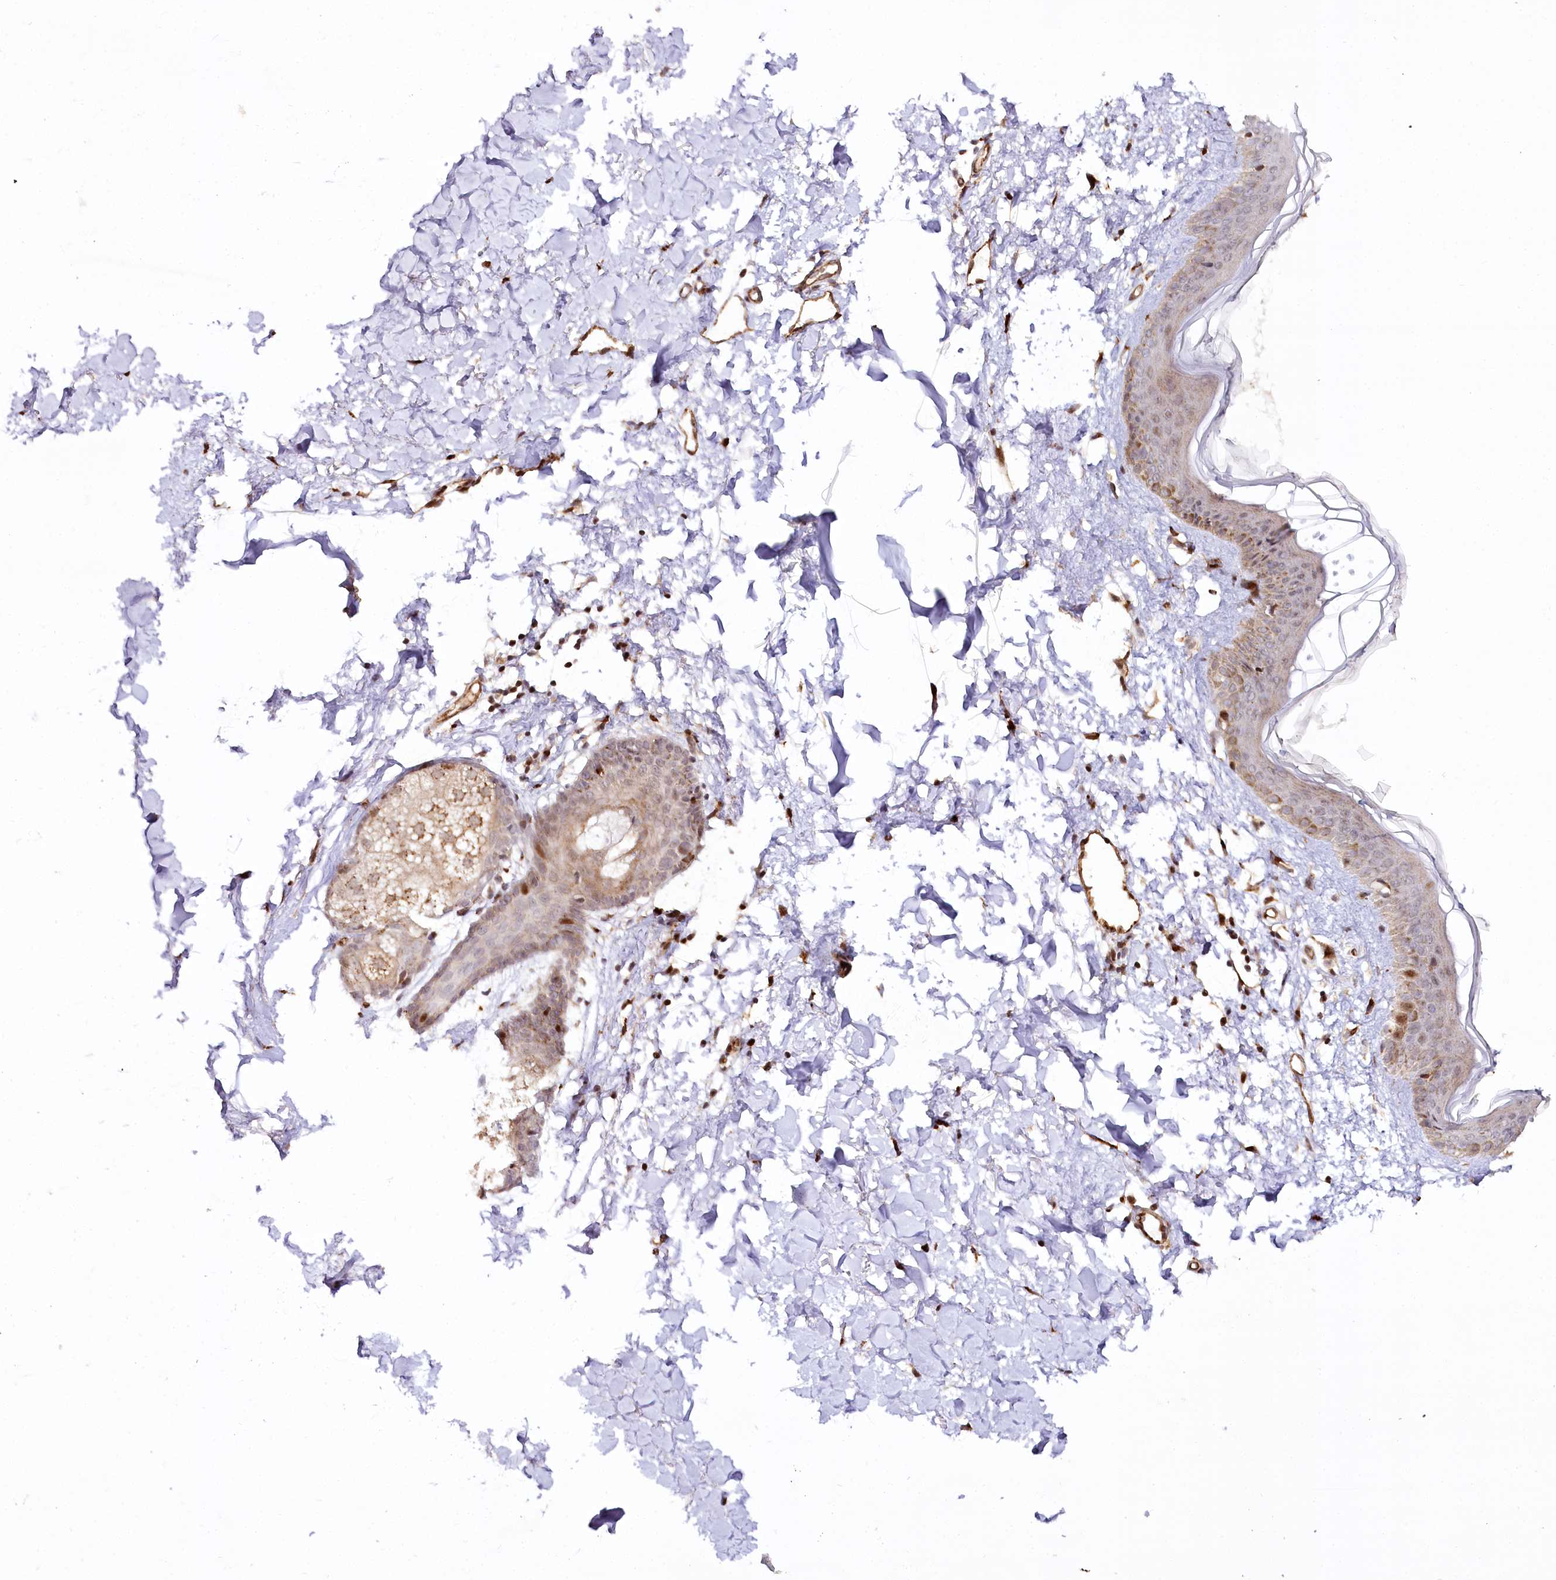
{"staining": {"intensity": "moderate", "quantity": "25%-75%", "location": "cytoplasmic/membranous,nuclear"}, "tissue": "skin", "cell_type": "Fibroblasts", "image_type": "normal", "snomed": [{"axis": "morphology", "description": "Normal tissue, NOS"}, {"axis": "topography", "description": "Skin"}], "caption": "Protein staining displays moderate cytoplasmic/membranous,nuclear expression in about 25%-75% of fibroblasts in benign skin. Nuclei are stained in blue.", "gene": "COPG1", "patient": {"sex": "female", "age": 58}}